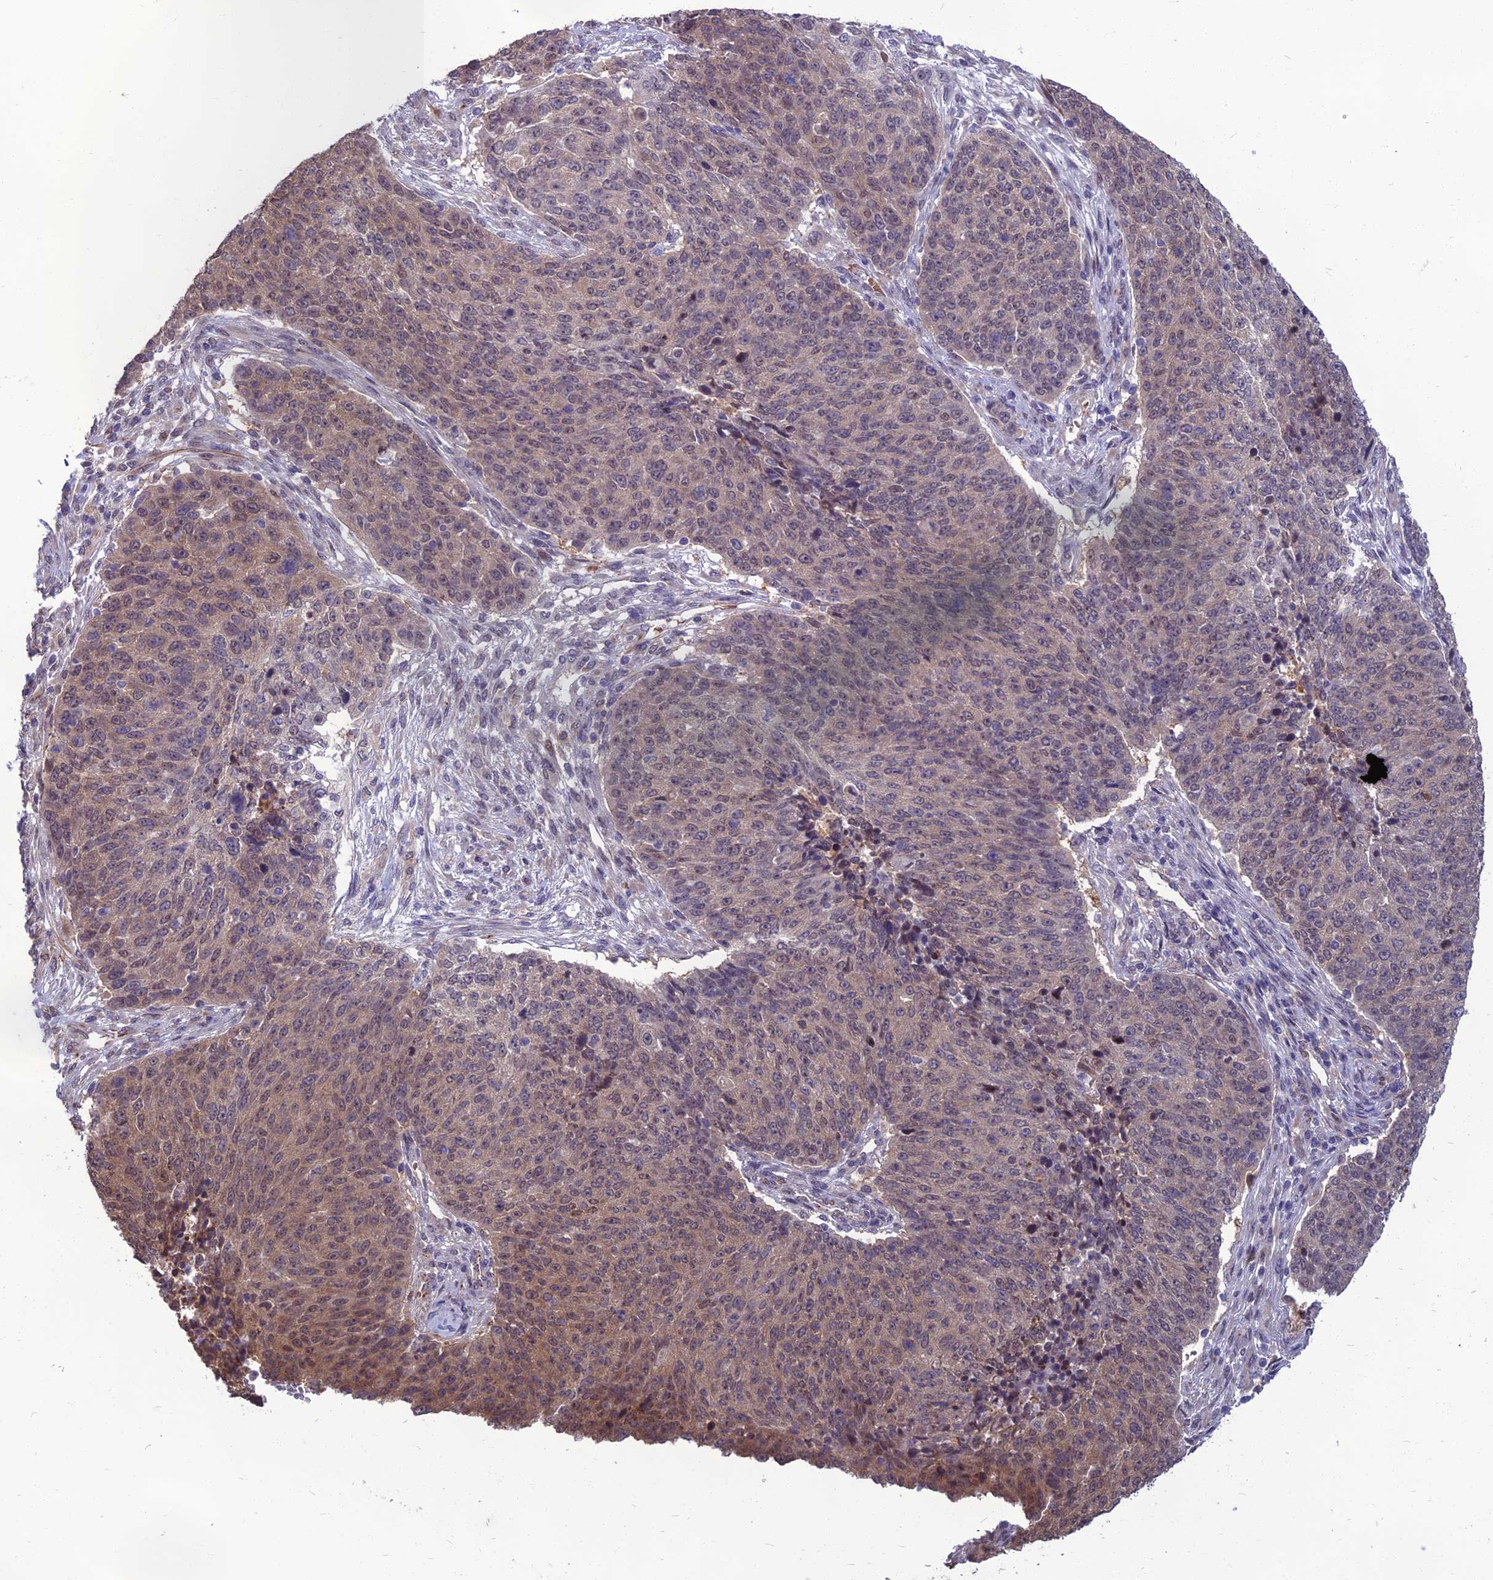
{"staining": {"intensity": "weak", "quantity": ">75%", "location": "cytoplasmic/membranous,nuclear"}, "tissue": "lung cancer", "cell_type": "Tumor cells", "image_type": "cancer", "snomed": [{"axis": "morphology", "description": "Normal tissue, NOS"}, {"axis": "morphology", "description": "Squamous cell carcinoma, NOS"}, {"axis": "topography", "description": "Lymph node"}, {"axis": "topography", "description": "Lung"}], "caption": "Protein staining displays weak cytoplasmic/membranous and nuclear positivity in approximately >75% of tumor cells in squamous cell carcinoma (lung).", "gene": "NR4A3", "patient": {"sex": "male", "age": 66}}